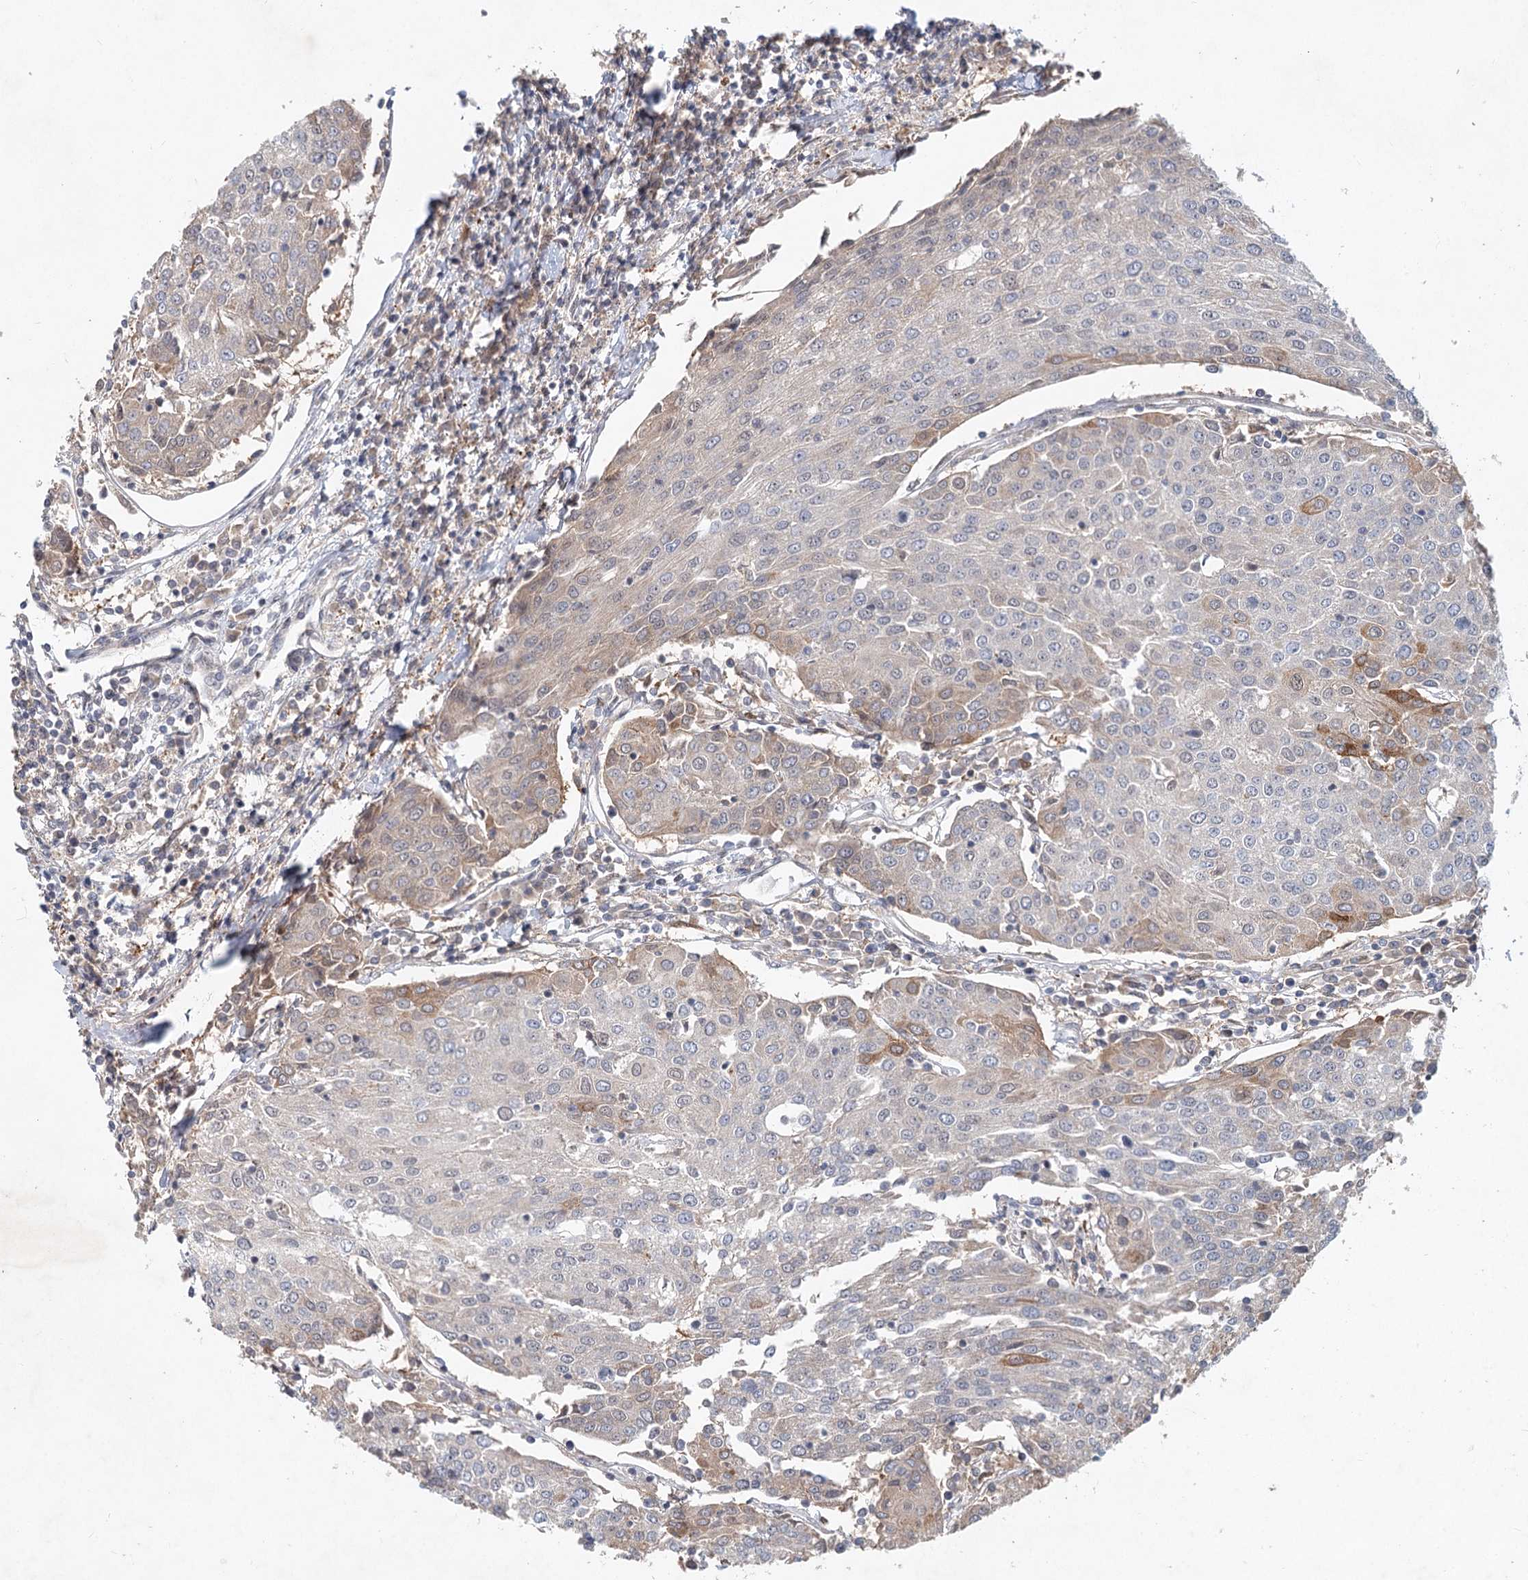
{"staining": {"intensity": "moderate", "quantity": "<25%", "location": "cytoplasmic/membranous"}, "tissue": "urothelial cancer", "cell_type": "Tumor cells", "image_type": "cancer", "snomed": [{"axis": "morphology", "description": "Urothelial carcinoma, High grade"}, {"axis": "topography", "description": "Urinary bladder"}], "caption": "A brown stain labels moderate cytoplasmic/membranous staining of a protein in human urothelial cancer tumor cells.", "gene": "AP3B1", "patient": {"sex": "female", "age": 85}}